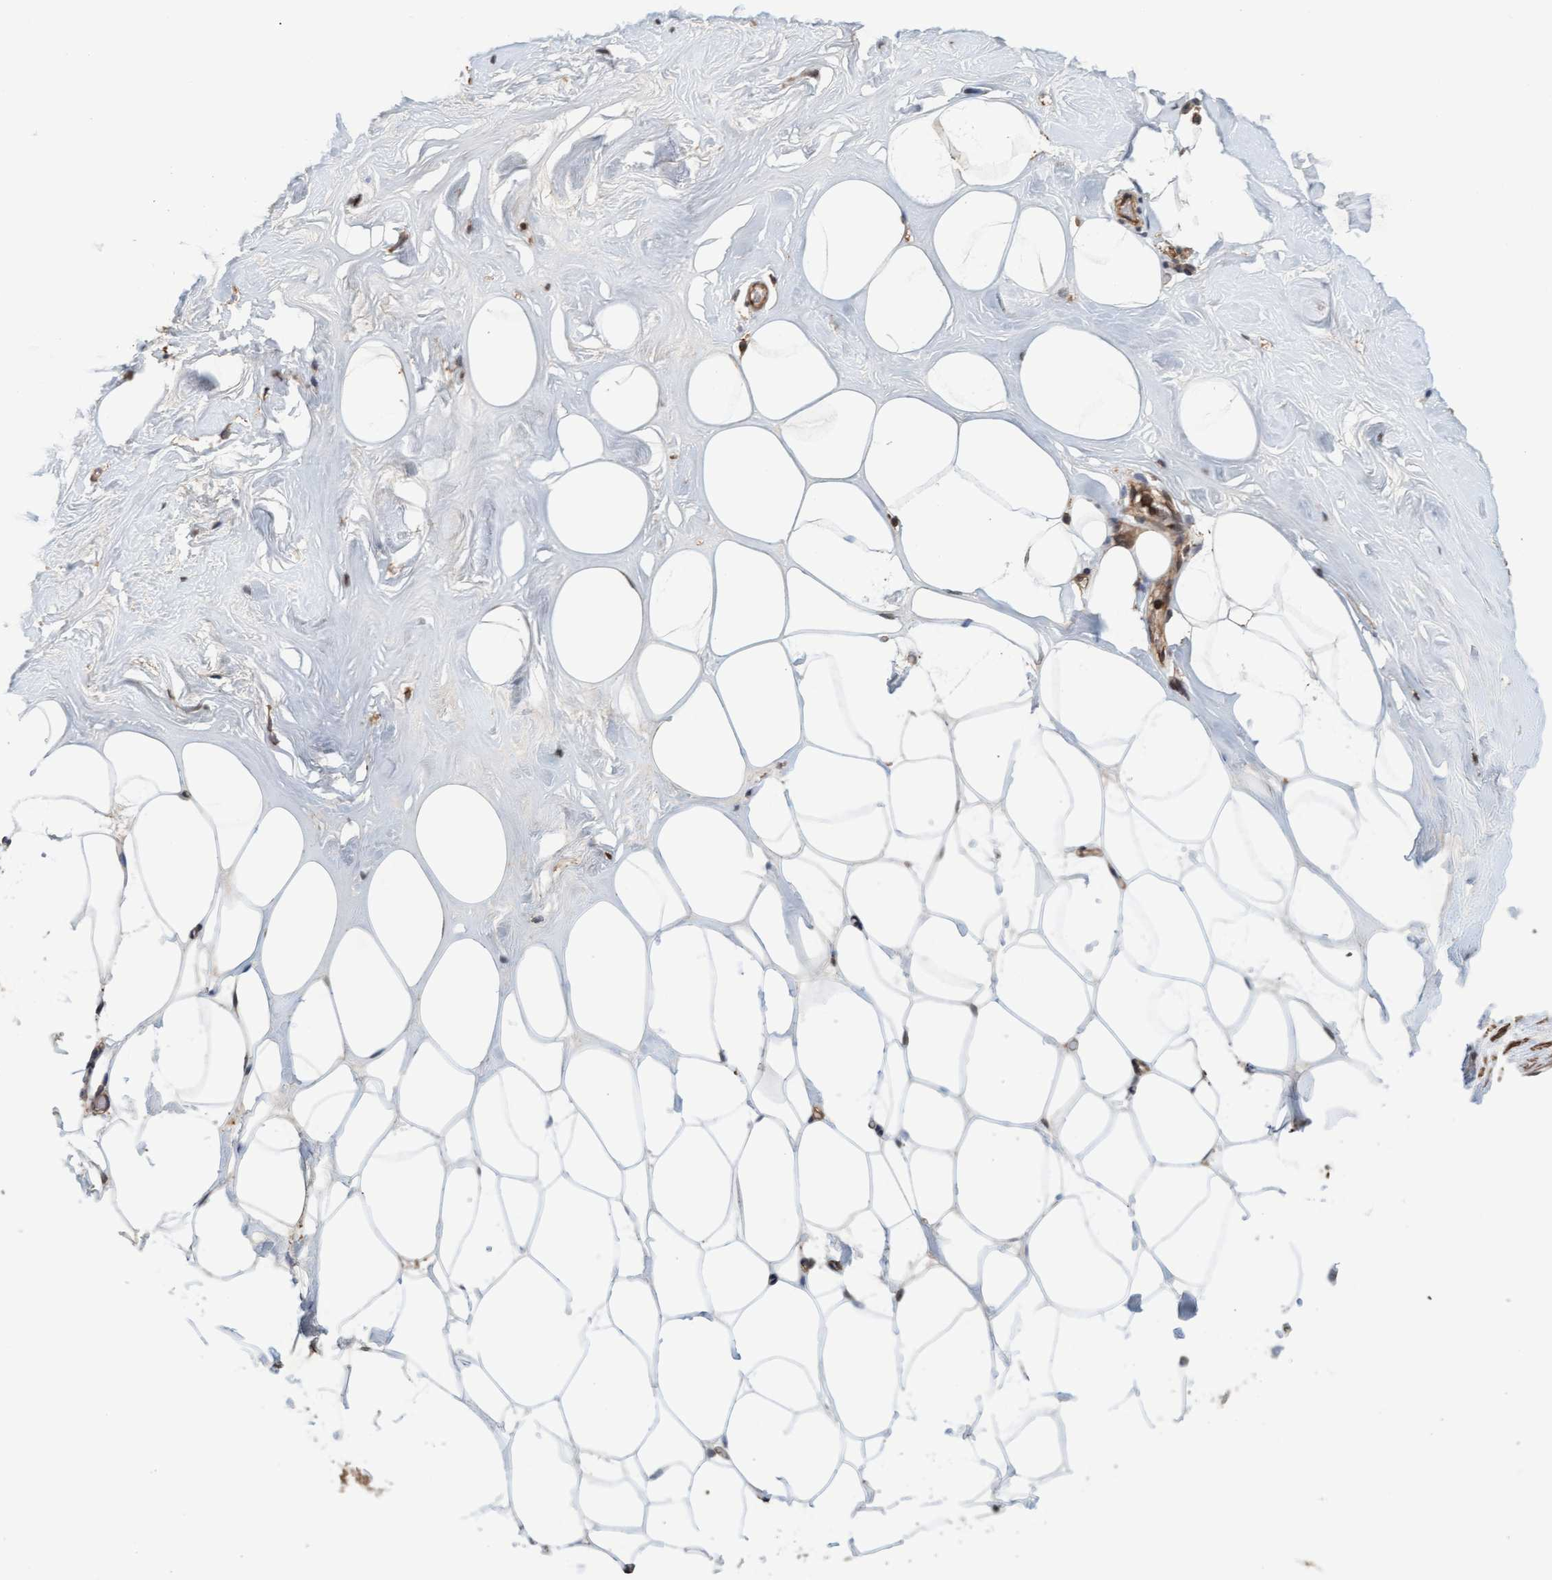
{"staining": {"intensity": "moderate", "quantity": ">75%", "location": "cytoplasmic/membranous"}, "tissue": "adipose tissue", "cell_type": "Adipocytes", "image_type": "normal", "snomed": [{"axis": "morphology", "description": "Normal tissue, NOS"}, {"axis": "morphology", "description": "Fibrosis, NOS"}, {"axis": "topography", "description": "Breast"}, {"axis": "topography", "description": "Adipose tissue"}], "caption": "This micrograph demonstrates unremarkable adipose tissue stained with IHC to label a protein in brown. The cytoplasmic/membranous of adipocytes show moderate positivity for the protein. Nuclei are counter-stained blue.", "gene": "FXR2", "patient": {"sex": "female", "age": 39}}